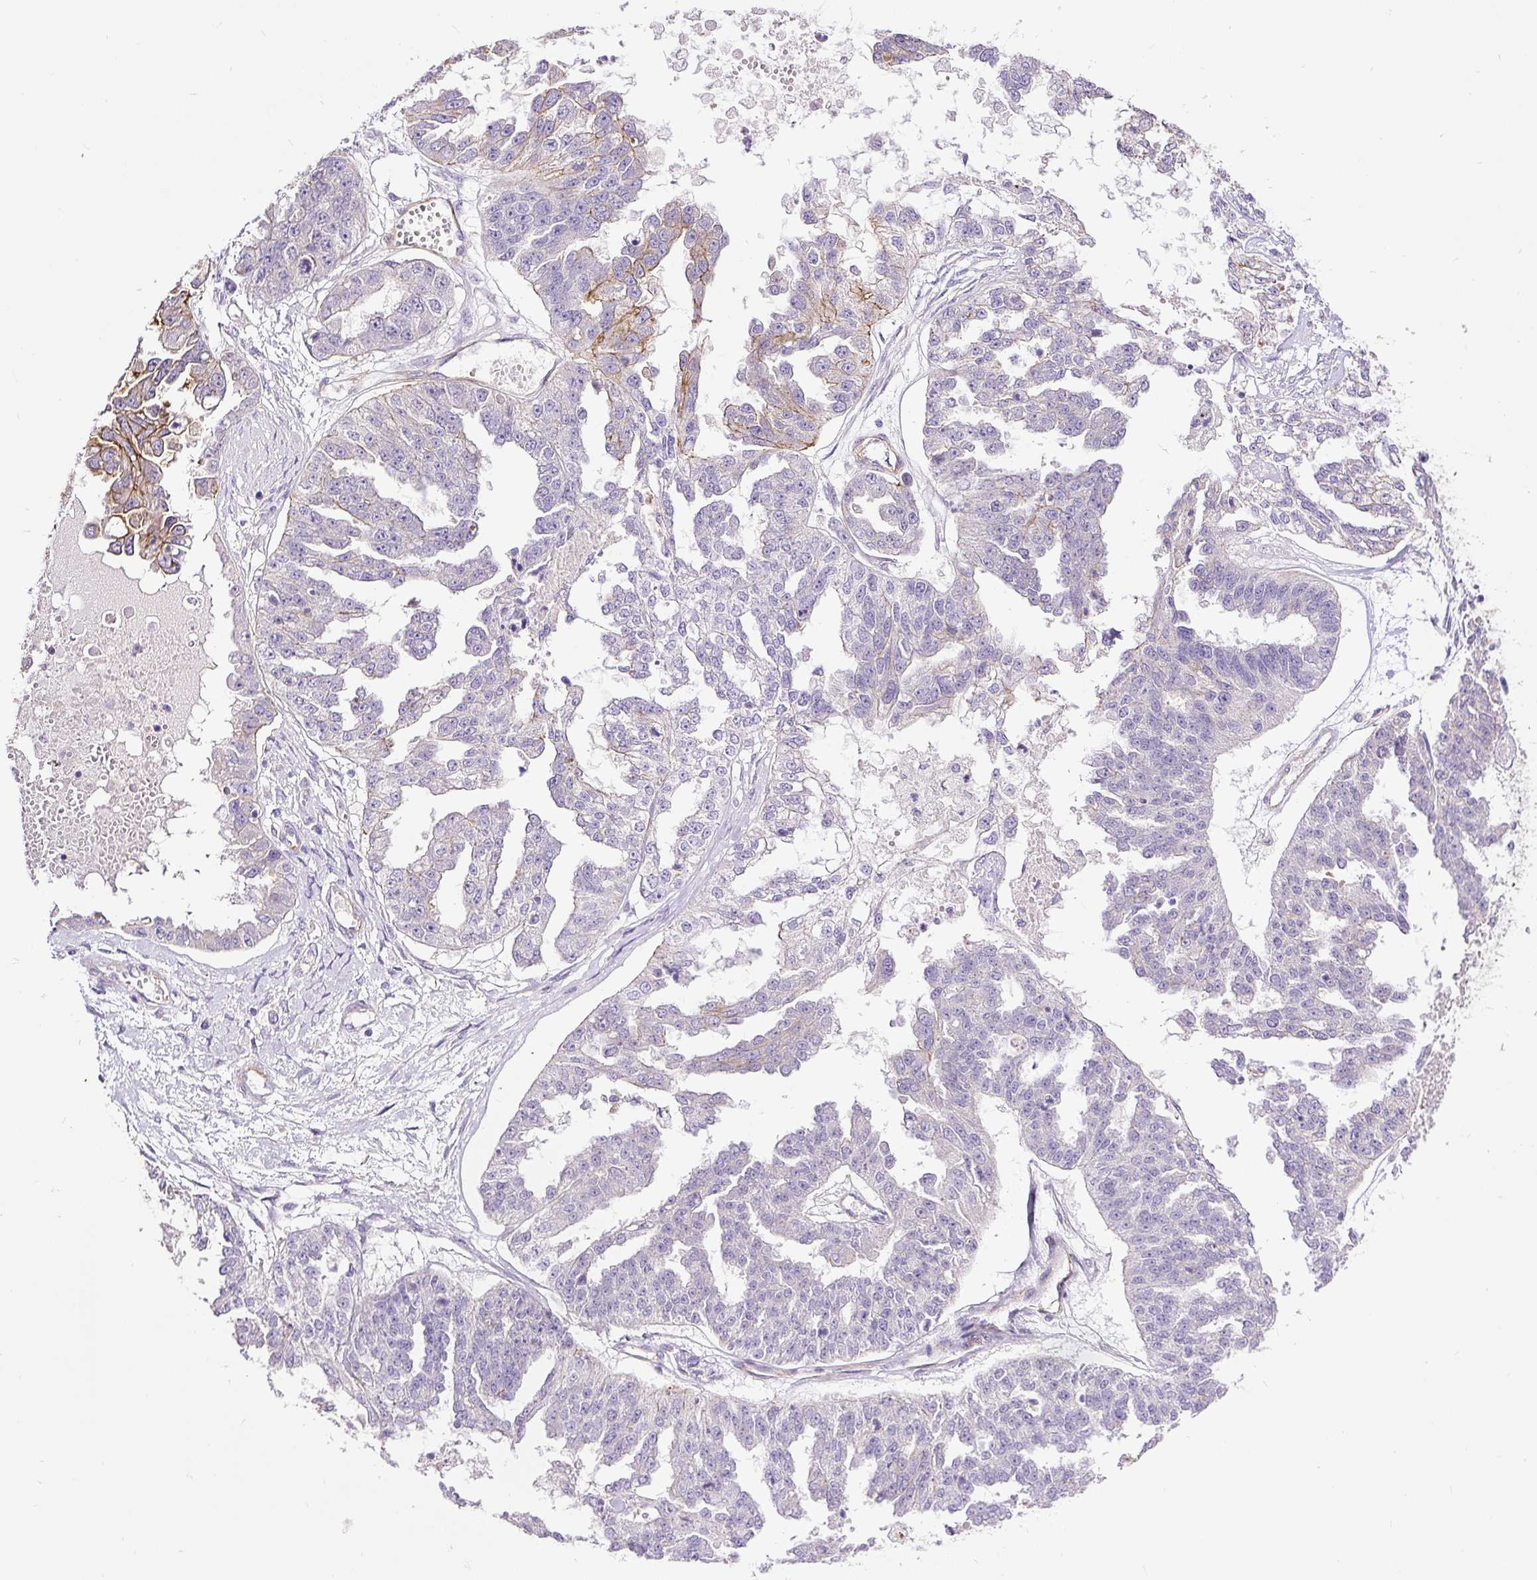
{"staining": {"intensity": "weak", "quantity": "<25%", "location": "cytoplasmic/membranous"}, "tissue": "ovarian cancer", "cell_type": "Tumor cells", "image_type": "cancer", "snomed": [{"axis": "morphology", "description": "Cystadenocarcinoma, serous, NOS"}, {"axis": "topography", "description": "Ovary"}], "caption": "DAB immunohistochemical staining of ovarian cancer demonstrates no significant expression in tumor cells.", "gene": "MAGEB16", "patient": {"sex": "female", "age": 58}}